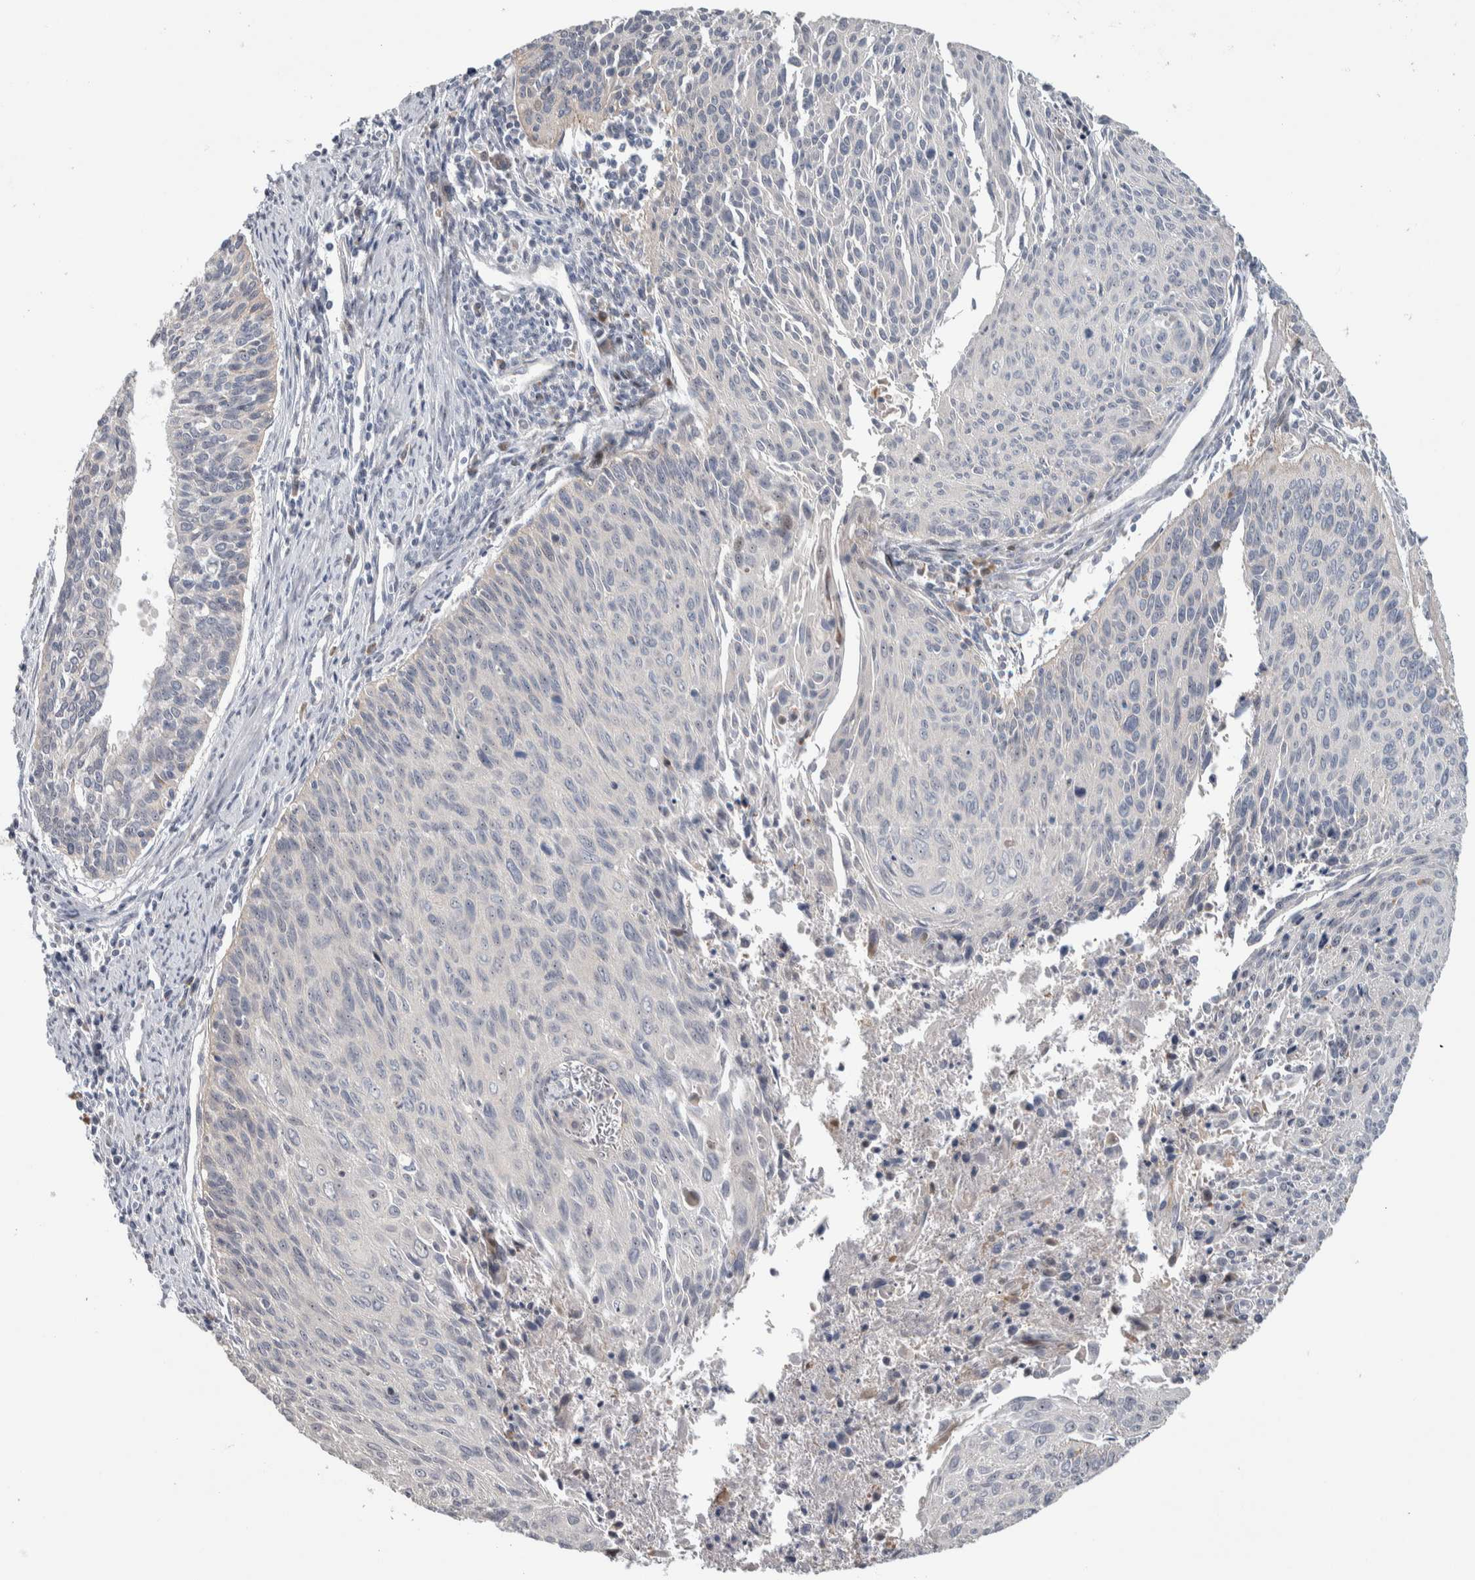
{"staining": {"intensity": "negative", "quantity": "none", "location": "none"}, "tissue": "cervical cancer", "cell_type": "Tumor cells", "image_type": "cancer", "snomed": [{"axis": "morphology", "description": "Squamous cell carcinoma, NOS"}, {"axis": "topography", "description": "Cervix"}], "caption": "This is an immunohistochemistry image of human cervical cancer. There is no positivity in tumor cells.", "gene": "PRRG4", "patient": {"sex": "female", "age": 55}}